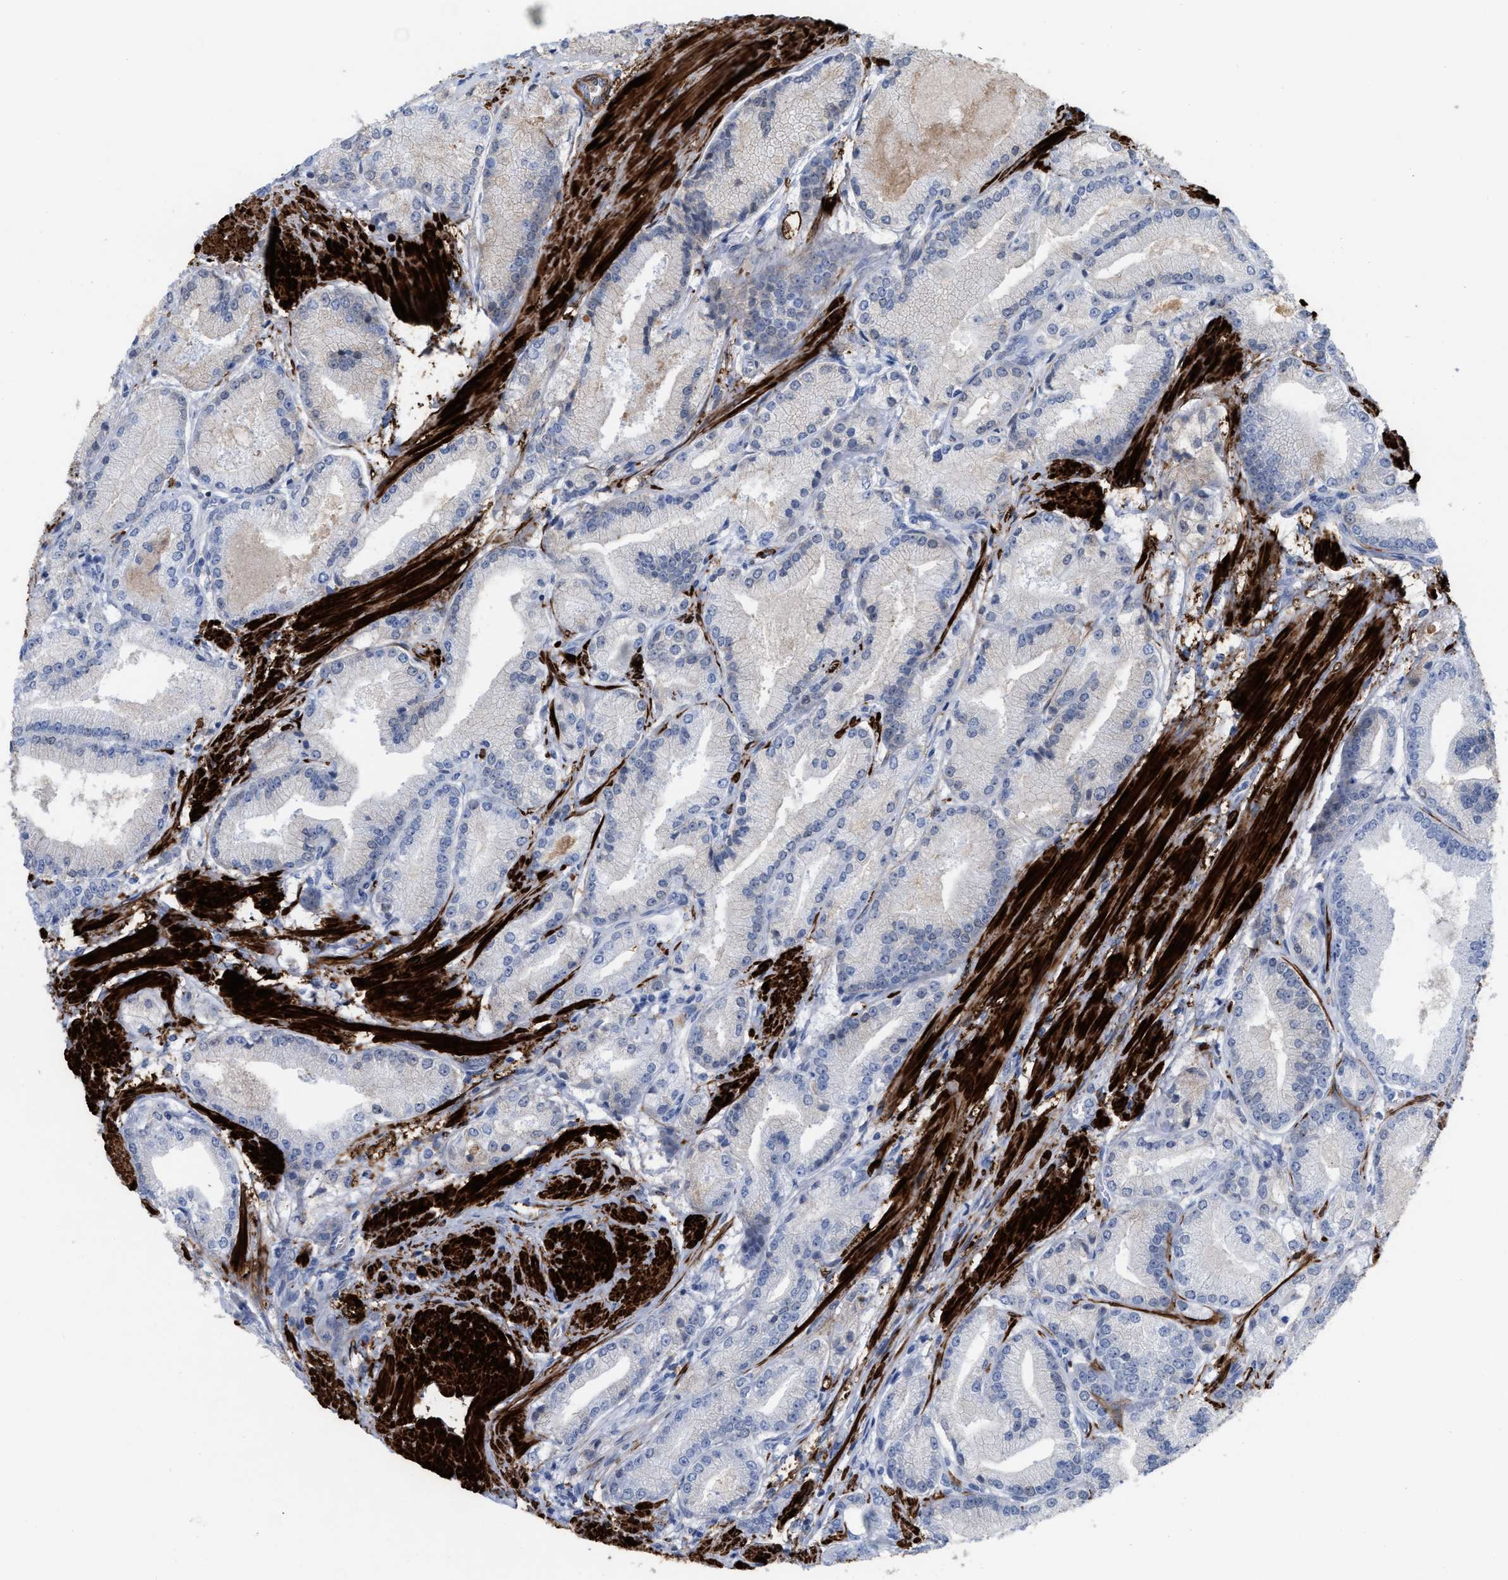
{"staining": {"intensity": "negative", "quantity": "none", "location": "none"}, "tissue": "prostate cancer", "cell_type": "Tumor cells", "image_type": "cancer", "snomed": [{"axis": "morphology", "description": "Adenocarcinoma, High grade"}, {"axis": "topography", "description": "Prostate"}], "caption": "IHC photomicrograph of human prostate cancer stained for a protein (brown), which exhibits no staining in tumor cells. Brightfield microscopy of immunohistochemistry (IHC) stained with DAB (brown) and hematoxylin (blue), captured at high magnification.", "gene": "TAGLN", "patient": {"sex": "male", "age": 50}}